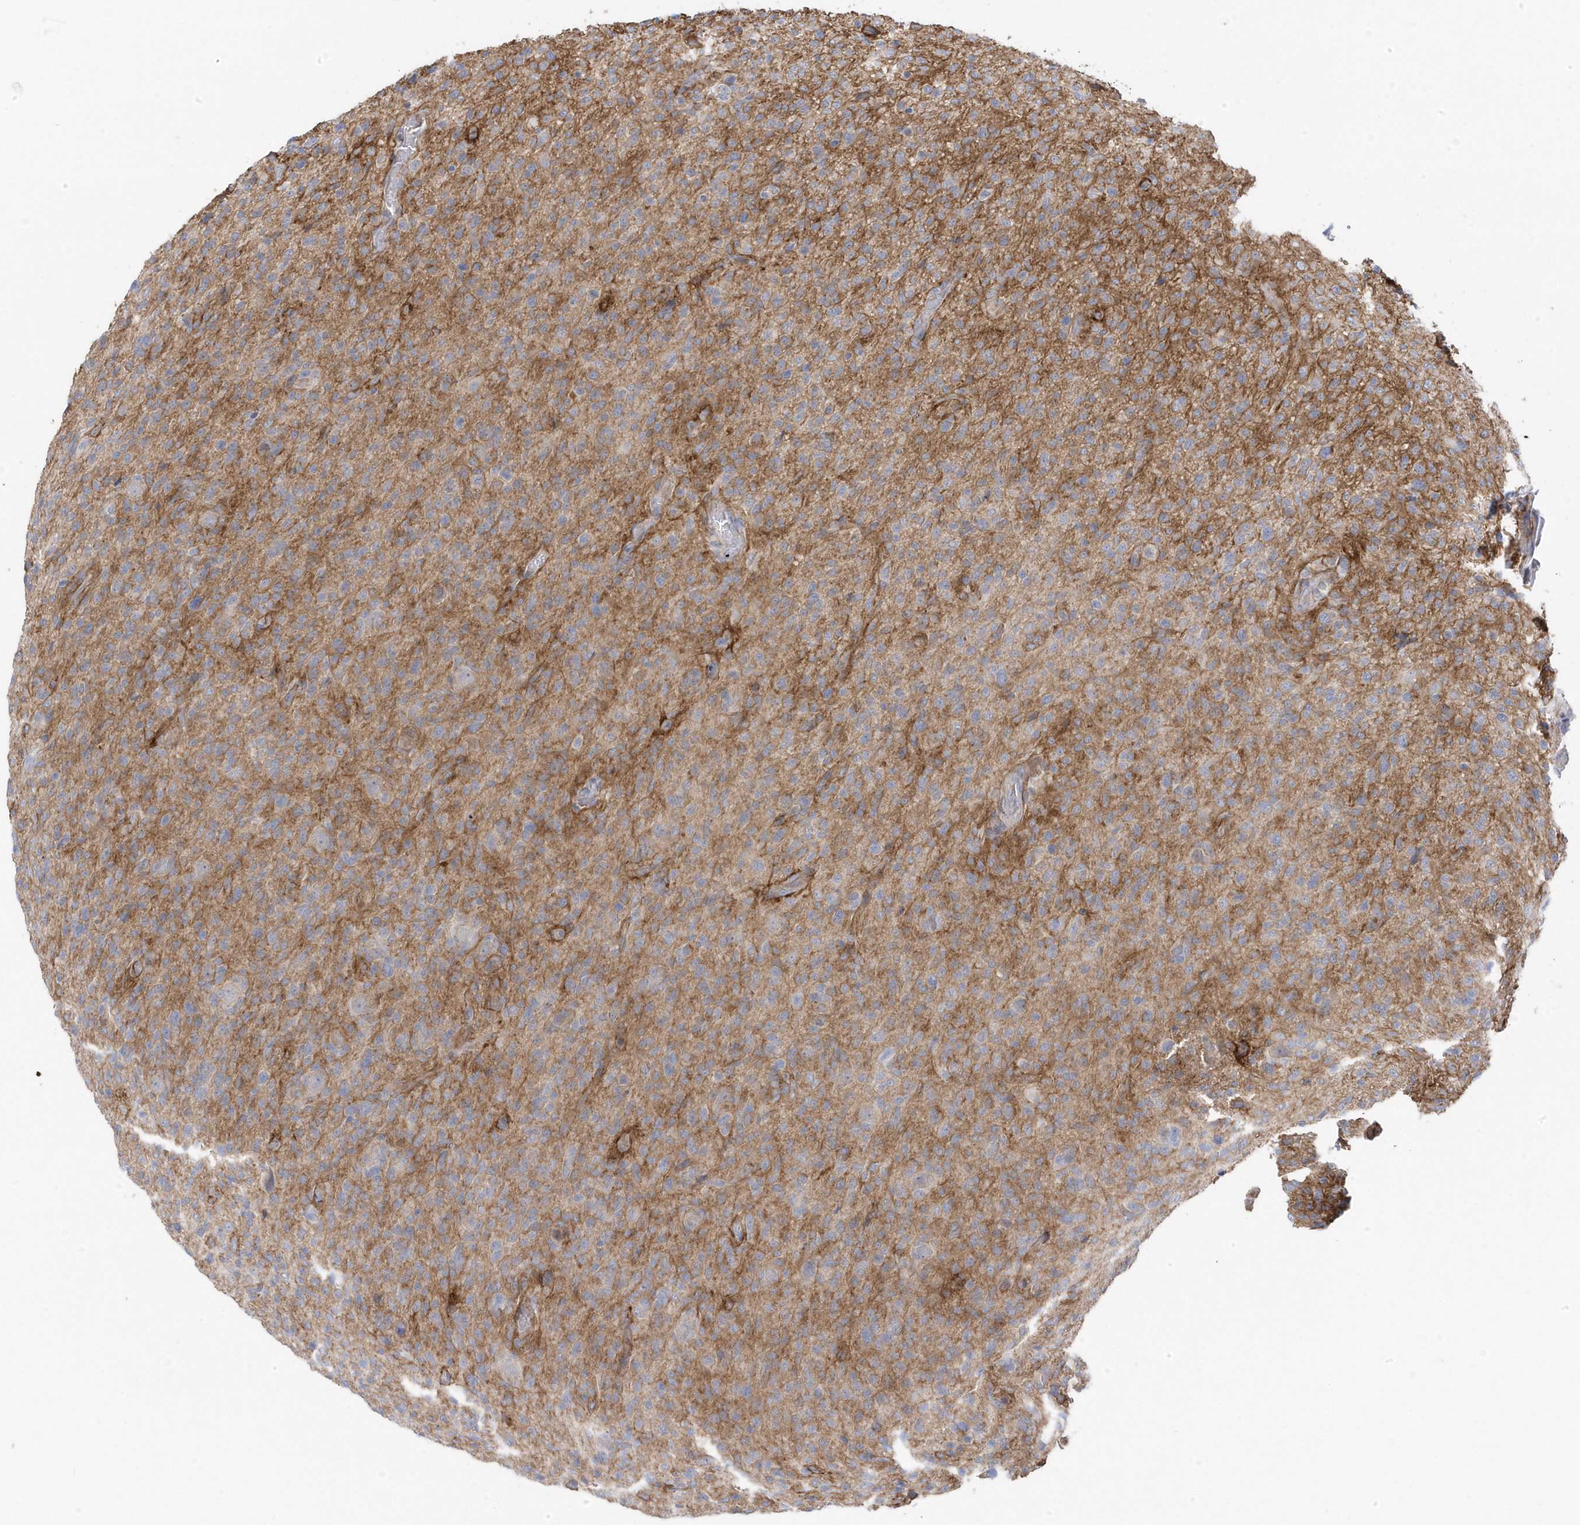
{"staining": {"intensity": "strong", "quantity": "<25%", "location": "cytoplasmic/membranous"}, "tissue": "glioma", "cell_type": "Tumor cells", "image_type": "cancer", "snomed": [{"axis": "morphology", "description": "Glioma, malignant, High grade"}, {"axis": "topography", "description": "Brain"}], "caption": "A brown stain shows strong cytoplasmic/membranous staining of a protein in human malignant glioma (high-grade) tumor cells.", "gene": "ANAPC1", "patient": {"sex": "female", "age": 57}}